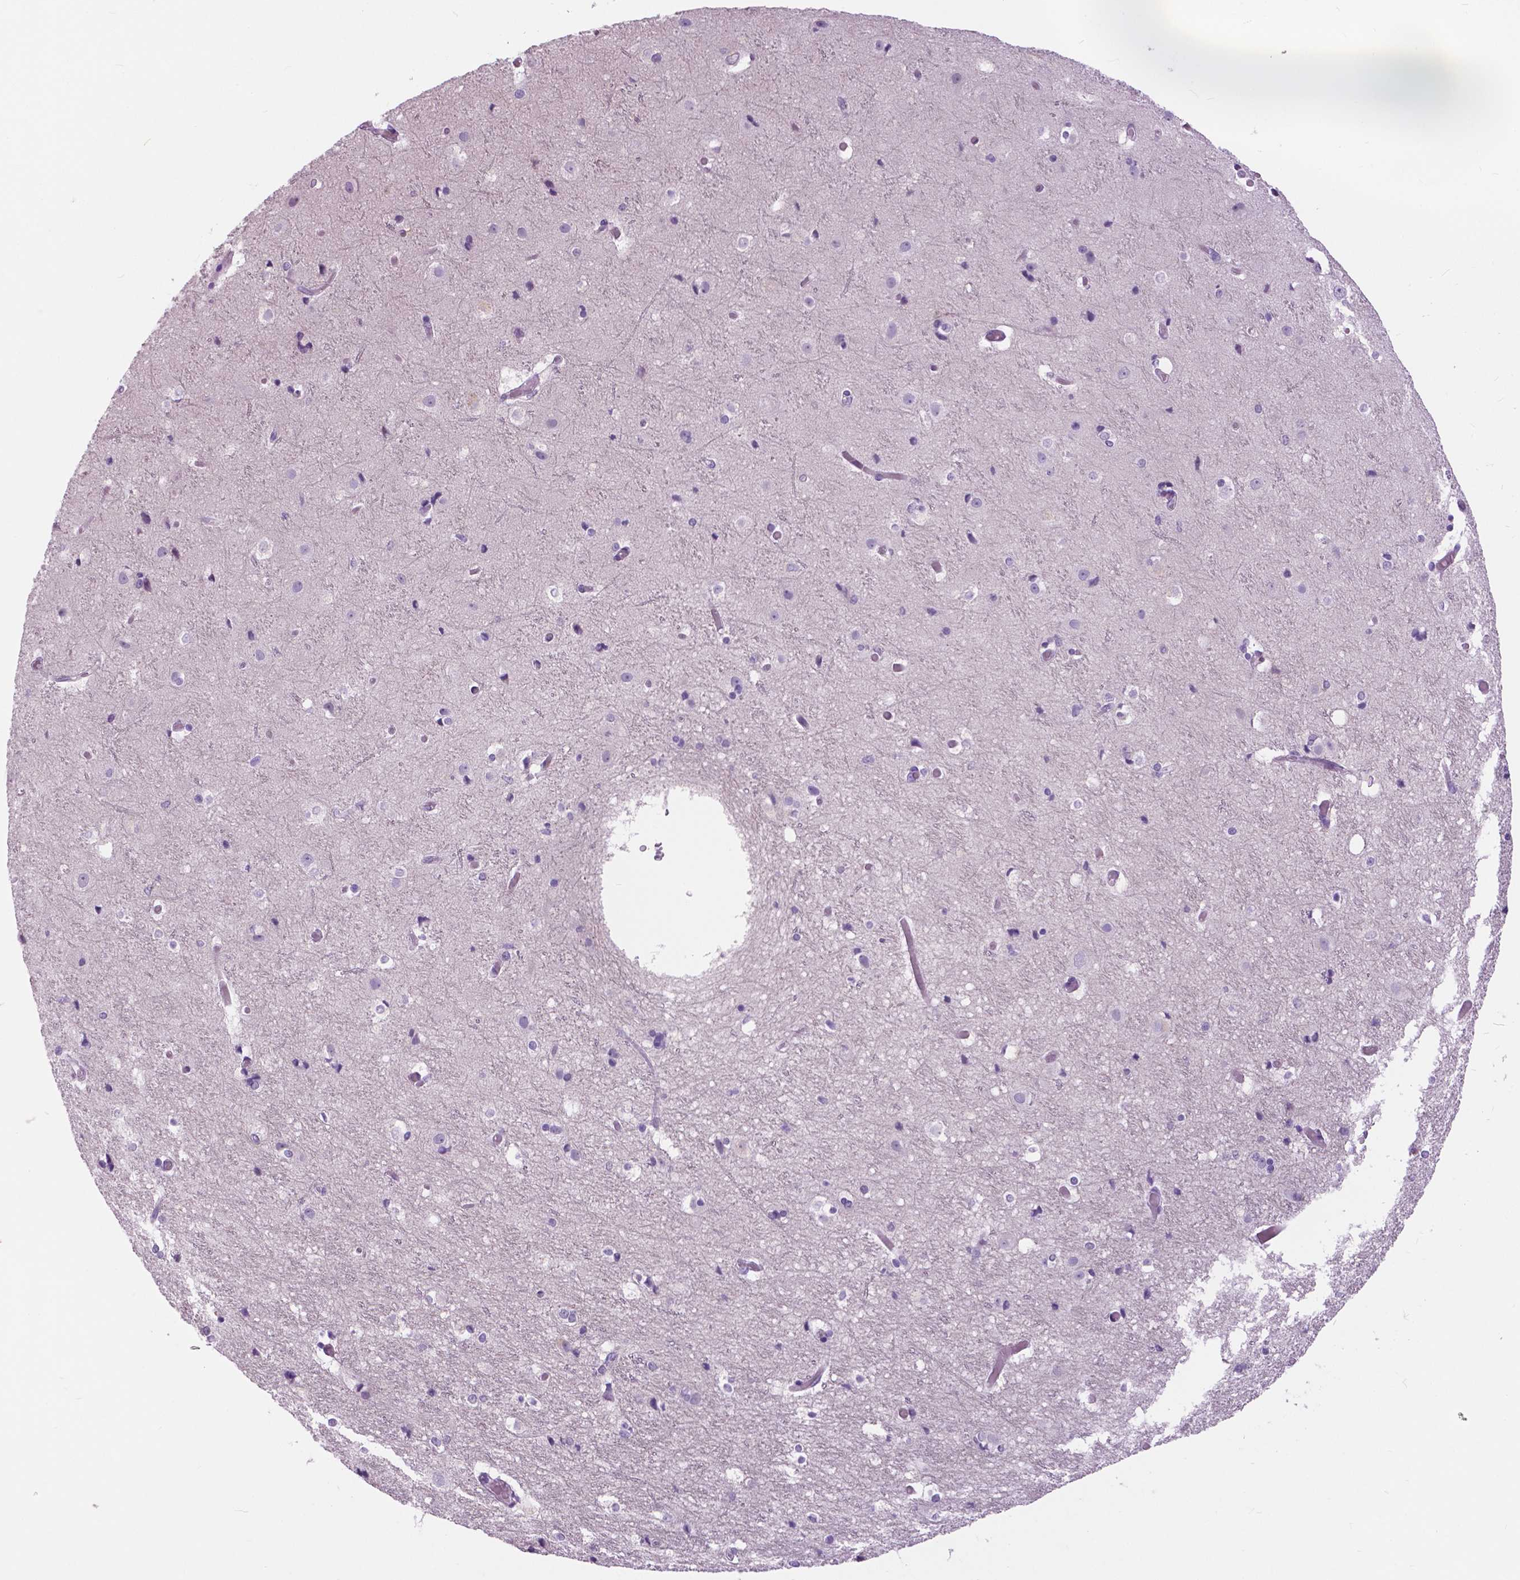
{"staining": {"intensity": "negative", "quantity": "none", "location": "none"}, "tissue": "cerebral cortex", "cell_type": "Endothelial cells", "image_type": "normal", "snomed": [{"axis": "morphology", "description": "Normal tissue, NOS"}, {"axis": "topography", "description": "Cerebral cortex"}], "caption": "Immunohistochemical staining of unremarkable human cerebral cortex displays no significant expression in endothelial cells. (DAB (3,3'-diaminobenzidine) IHC visualized using brightfield microscopy, high magnification).", "gene": "TP53TG5", "patient": {"sex": "female", "age": 52}}